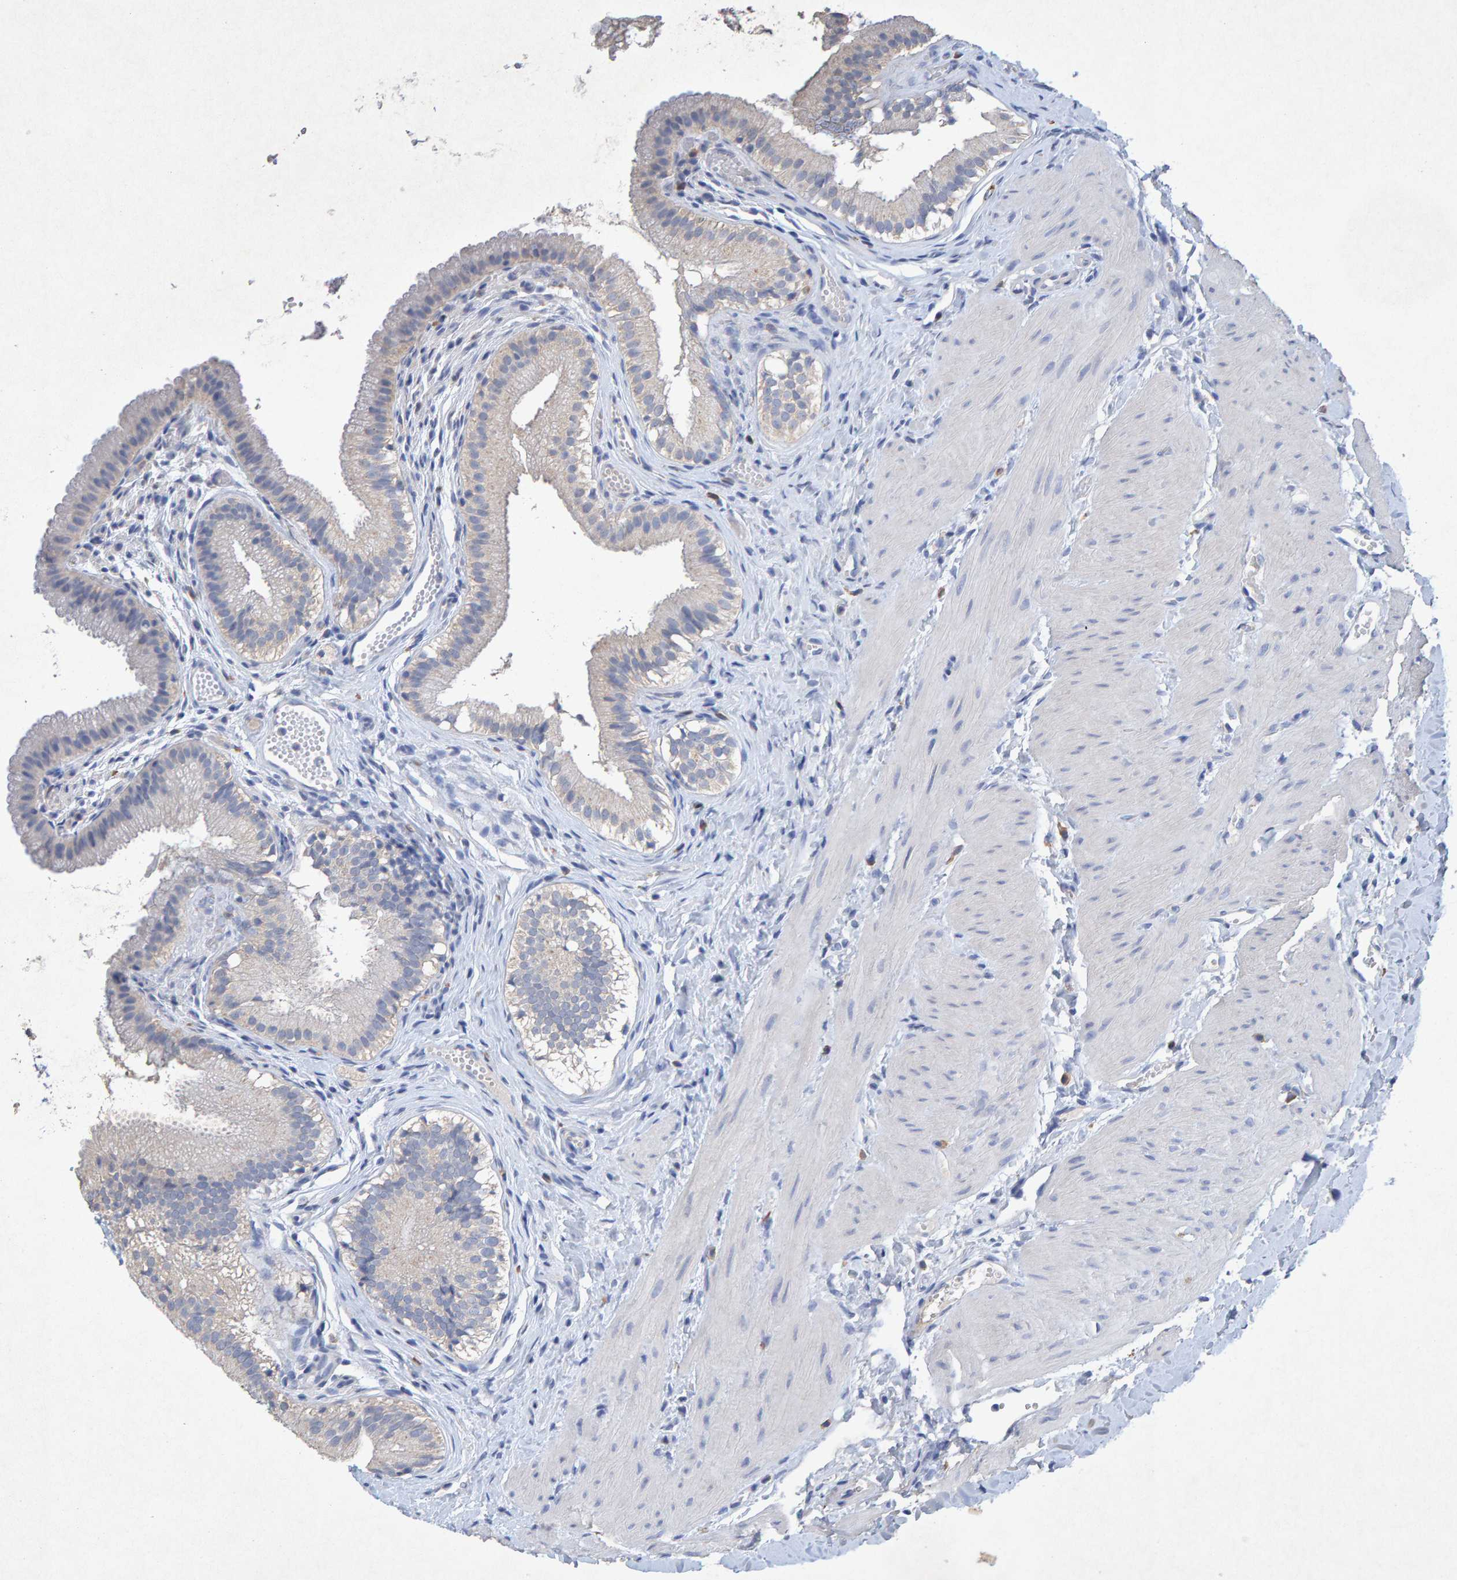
{"staining": {"intensity": "weak", "quantity": "<25%", "location": "cytoplasmic/membranous"}, "tissue": "gallbladder", "cell_type": "Glandular cells", "image_type": "normal", "snomed": [{"axis": "morphology", "description": "Normal tissue, NOS"}, {"axis": "topography", "description": "Gallbladder"}], "caption": "The immunohistochemistry (IHC) image has no significant expression in glandular cells of gallbladder. The staining is performed using DAB brown chromogen with nuclei counter-stained in using hematoxylin.", "gene": "CTH", "patient": {"sex": "female", "age": 26}}